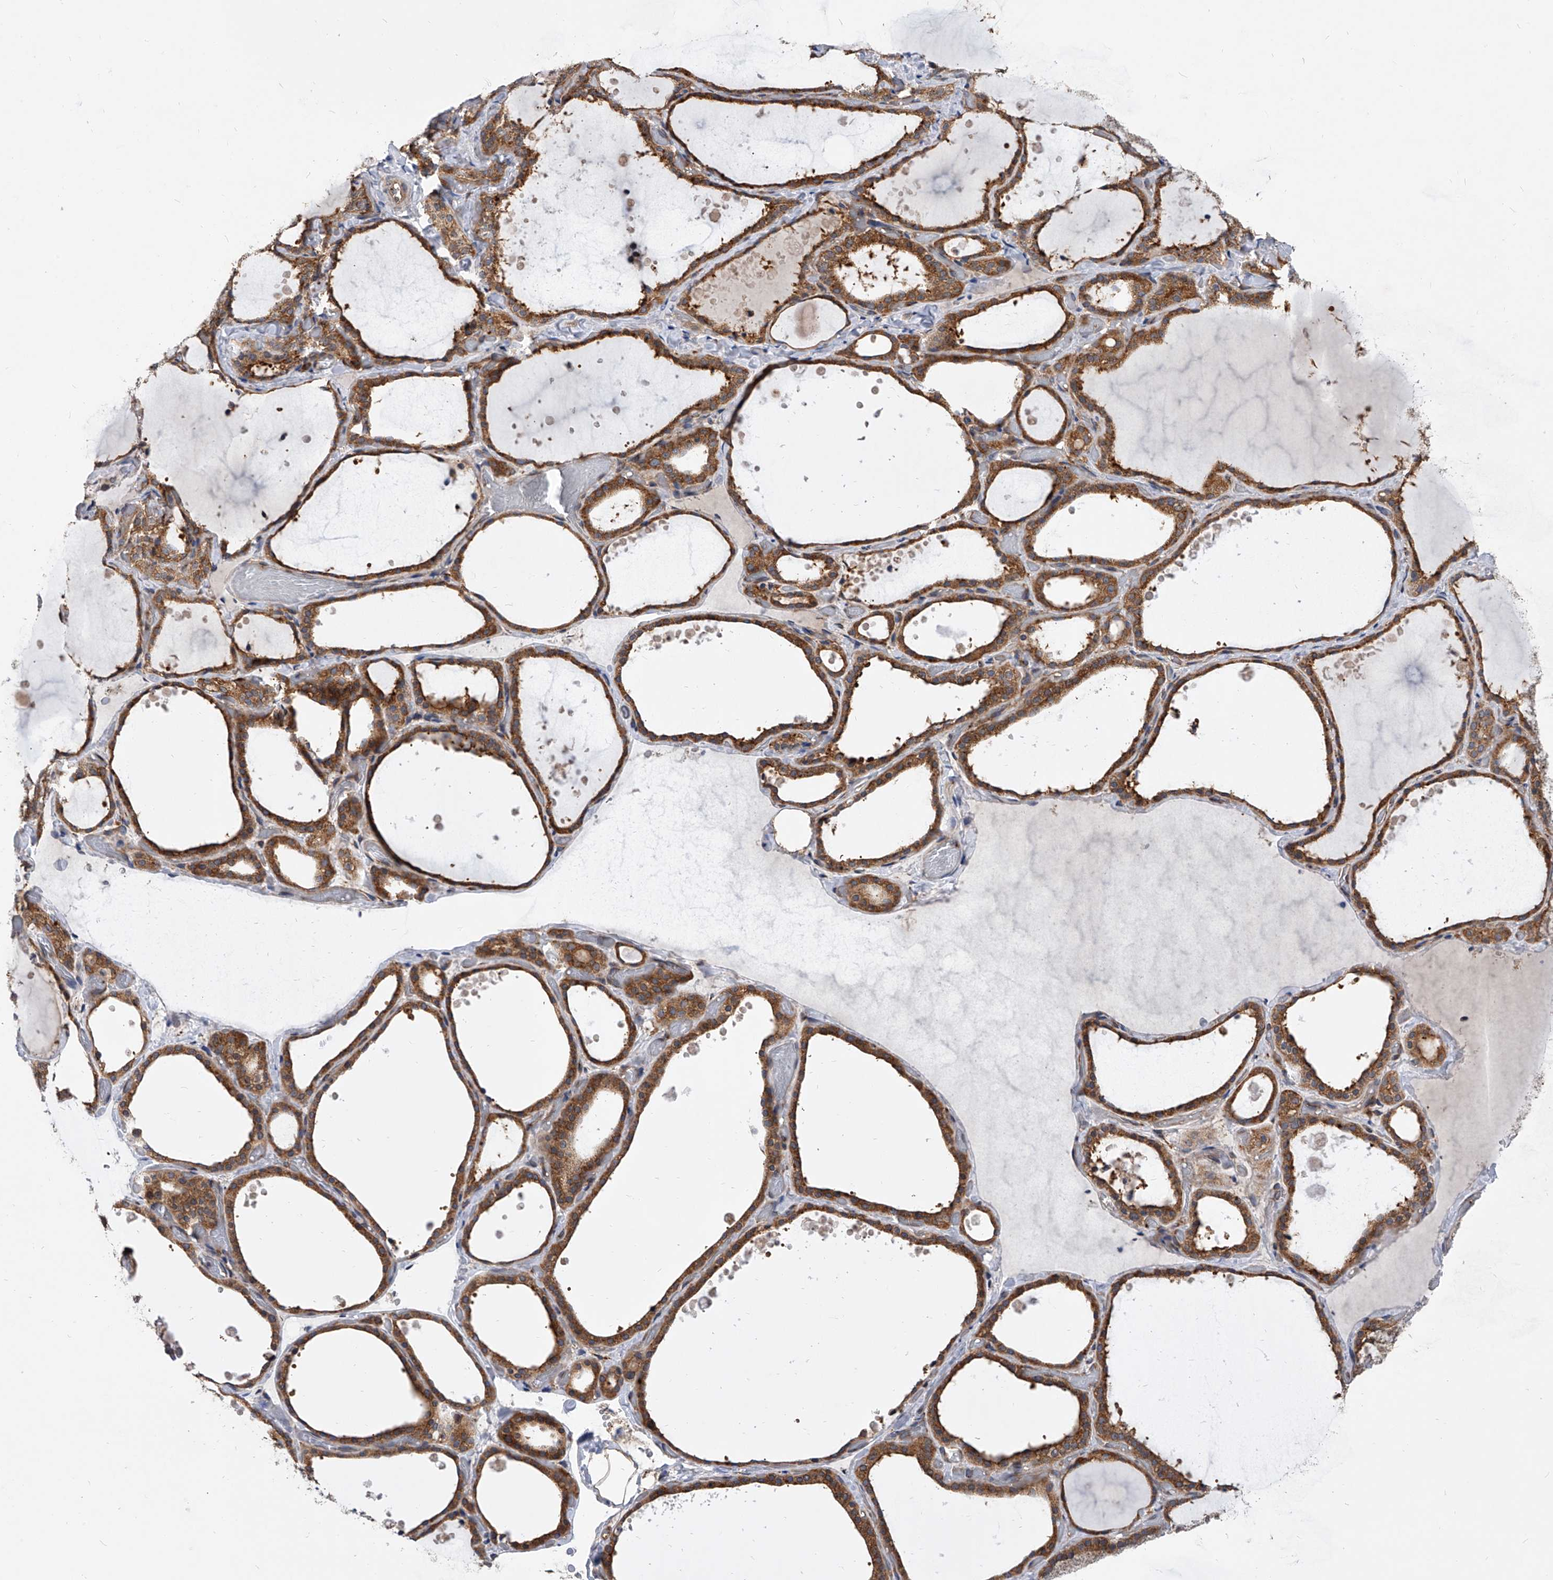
{"staining": {"intensity": "strong", "quantity": ">75%", "location": "cytoplasmic/membranous"}, "tissue": "thyroid gland", "cell_type": "Glandular cells", "image_type": "normal", "snomed": [{"axis": "morphology", "description": "Normal tissue, NOS"}, {"axis": "topography", "description": "Thyroid gland"}], "caption": "Immunohistochemistry (IHC) of normal thyroid gland reveals high levels of strong cytoplasmic/membranous positivity in approximately >75% of glandular cells.", "gene": "CFAP410", "patient": {"sex": "female", "age": 44}}